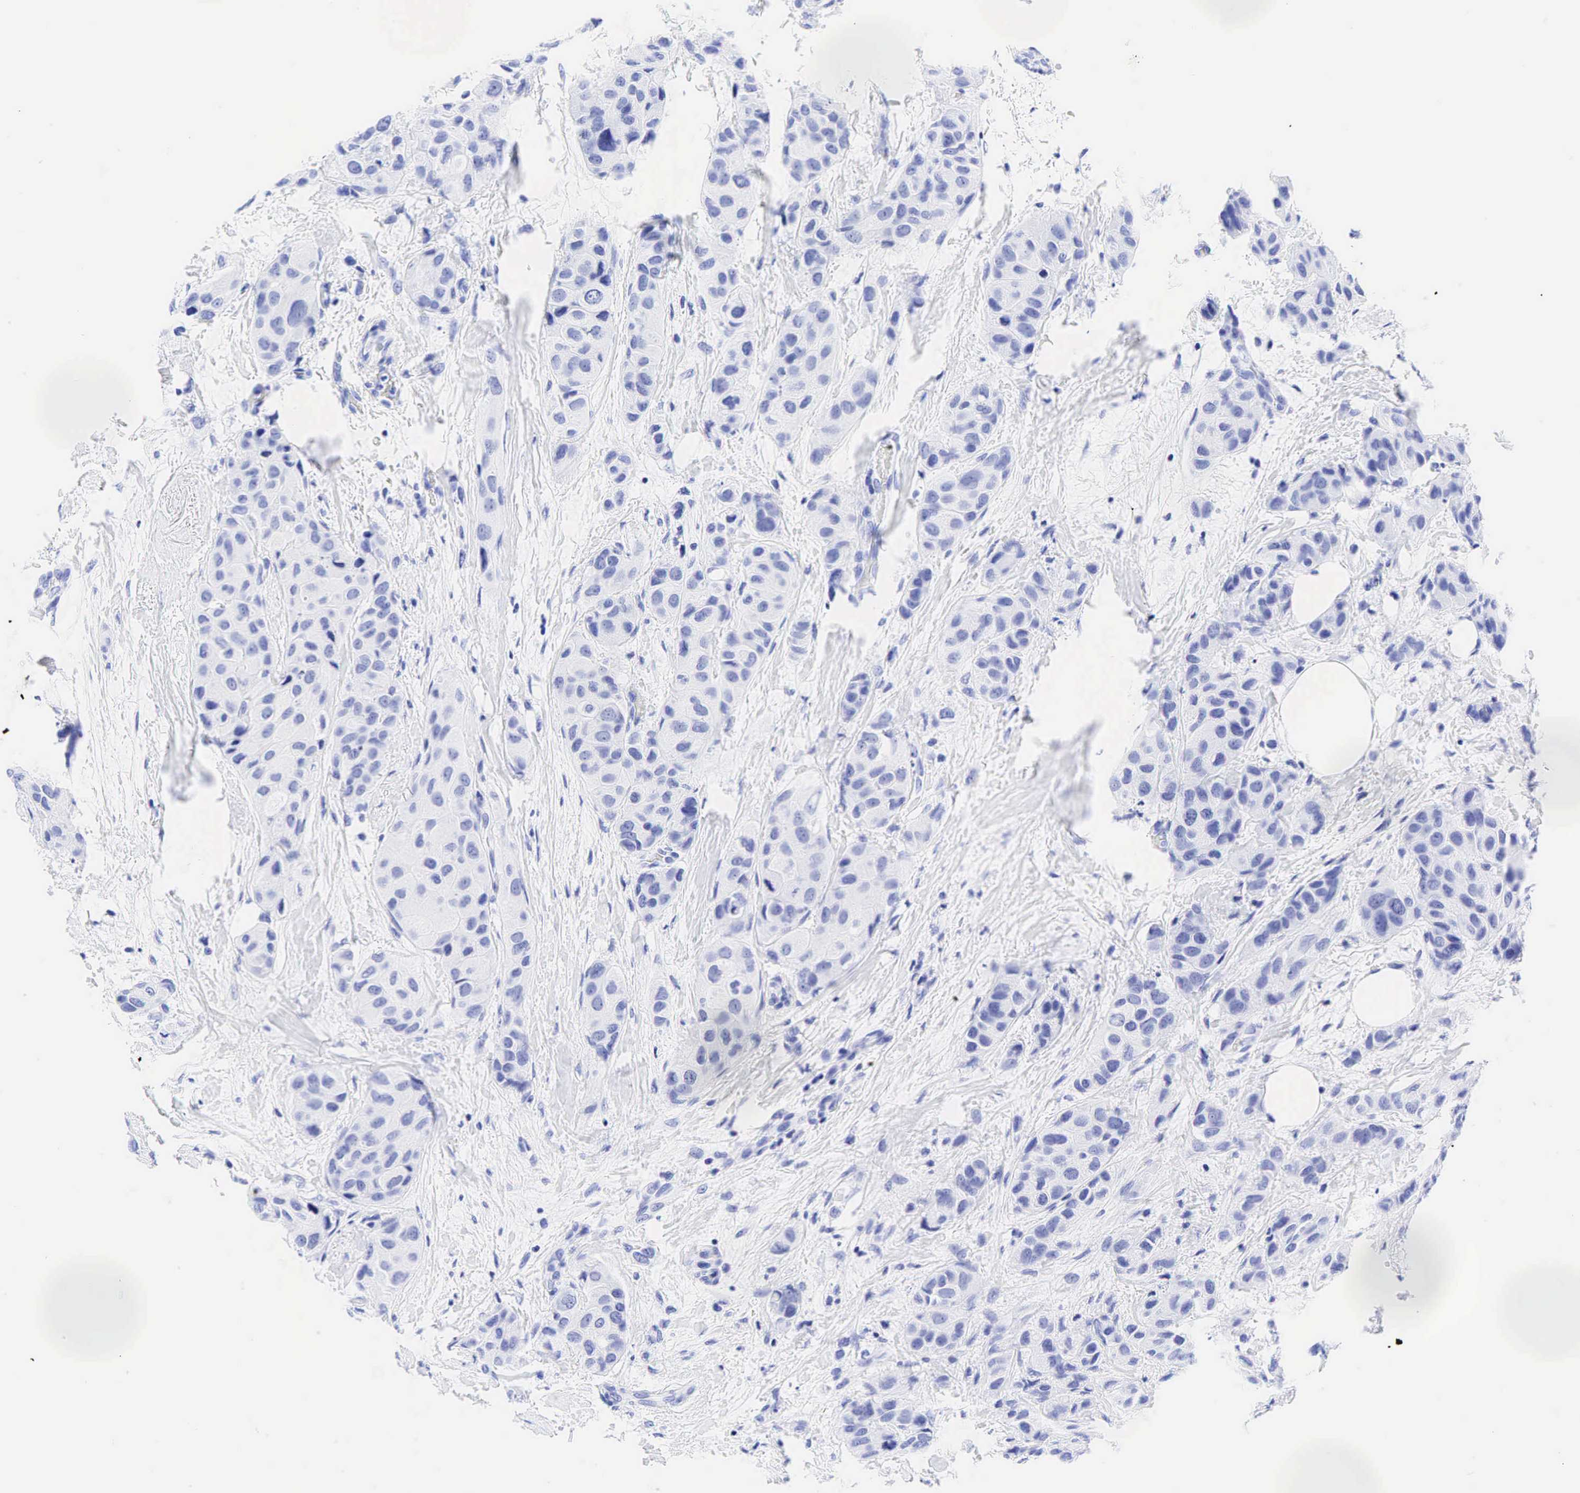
{"staining": {"intensity": "negative", "quantity": "none", "location": "none"}, "tissue": "breast cancer", "cell_type": "Tumor cells", "image_type": "cancer", "snomed": [{"axis": "morphology", "description": "Duct carcinoma"}, {"axis": "topography", "description": "Breast"}], "caption": "A high-resolution image shows immunohistochemistry staining of breast cancer (invasive ductal carcinoma), which exhibits no significant positivity in tumor cells.", "gene": "CHGA", "patient": {"sex": "female", "age": 68}}